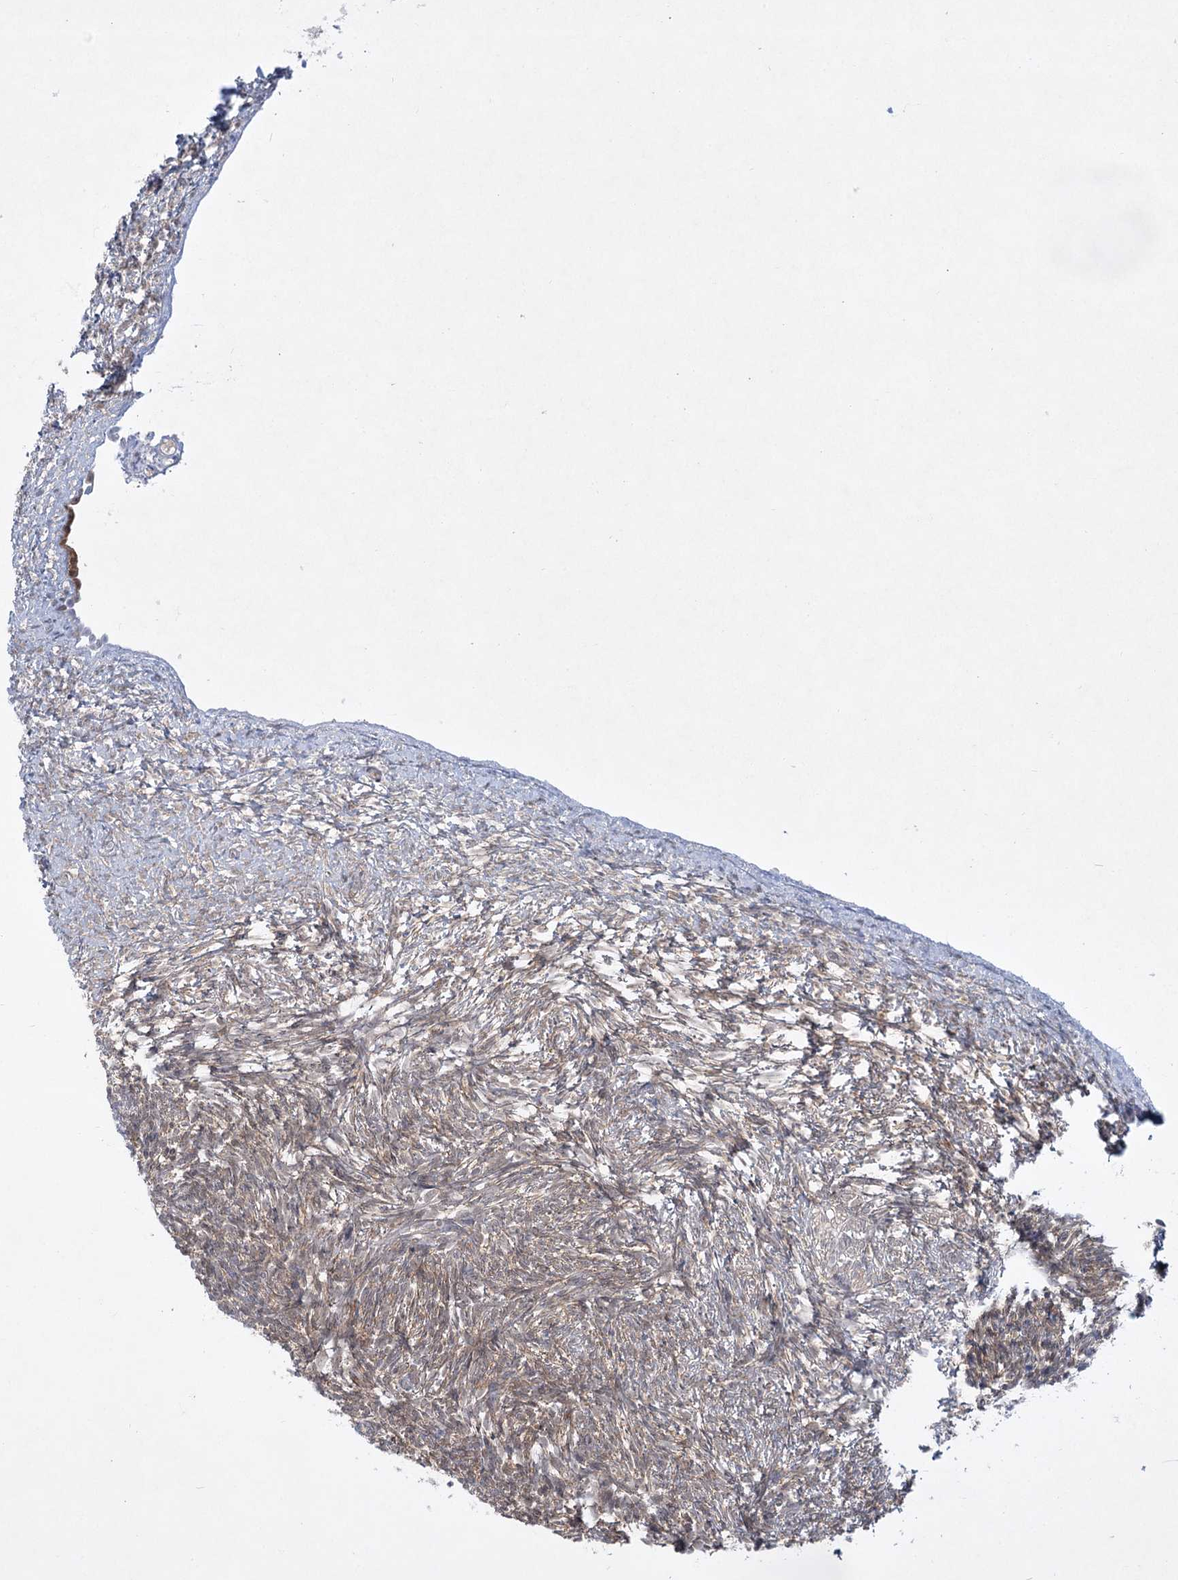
{"staining": {"intensity": "weak", "quantity": ">75%", "location": "cytoplasmic/membranous"}, "tissue": "ovary", "cell_type": "Follicle cells", "image_type": "normal", "snomed": [{"axis": "morphology", "description": "Normal tissue, NOS"}, {"axis": "topography", "description": "Ovary"}], "caption": "Immunohistochemical staining of benign human ovary shows weak cytoplasmic/membranous protein expression in about >75% of follicle cells.", "gene": "AAMDC", "patient": {"sex": "female", "age": 34}}